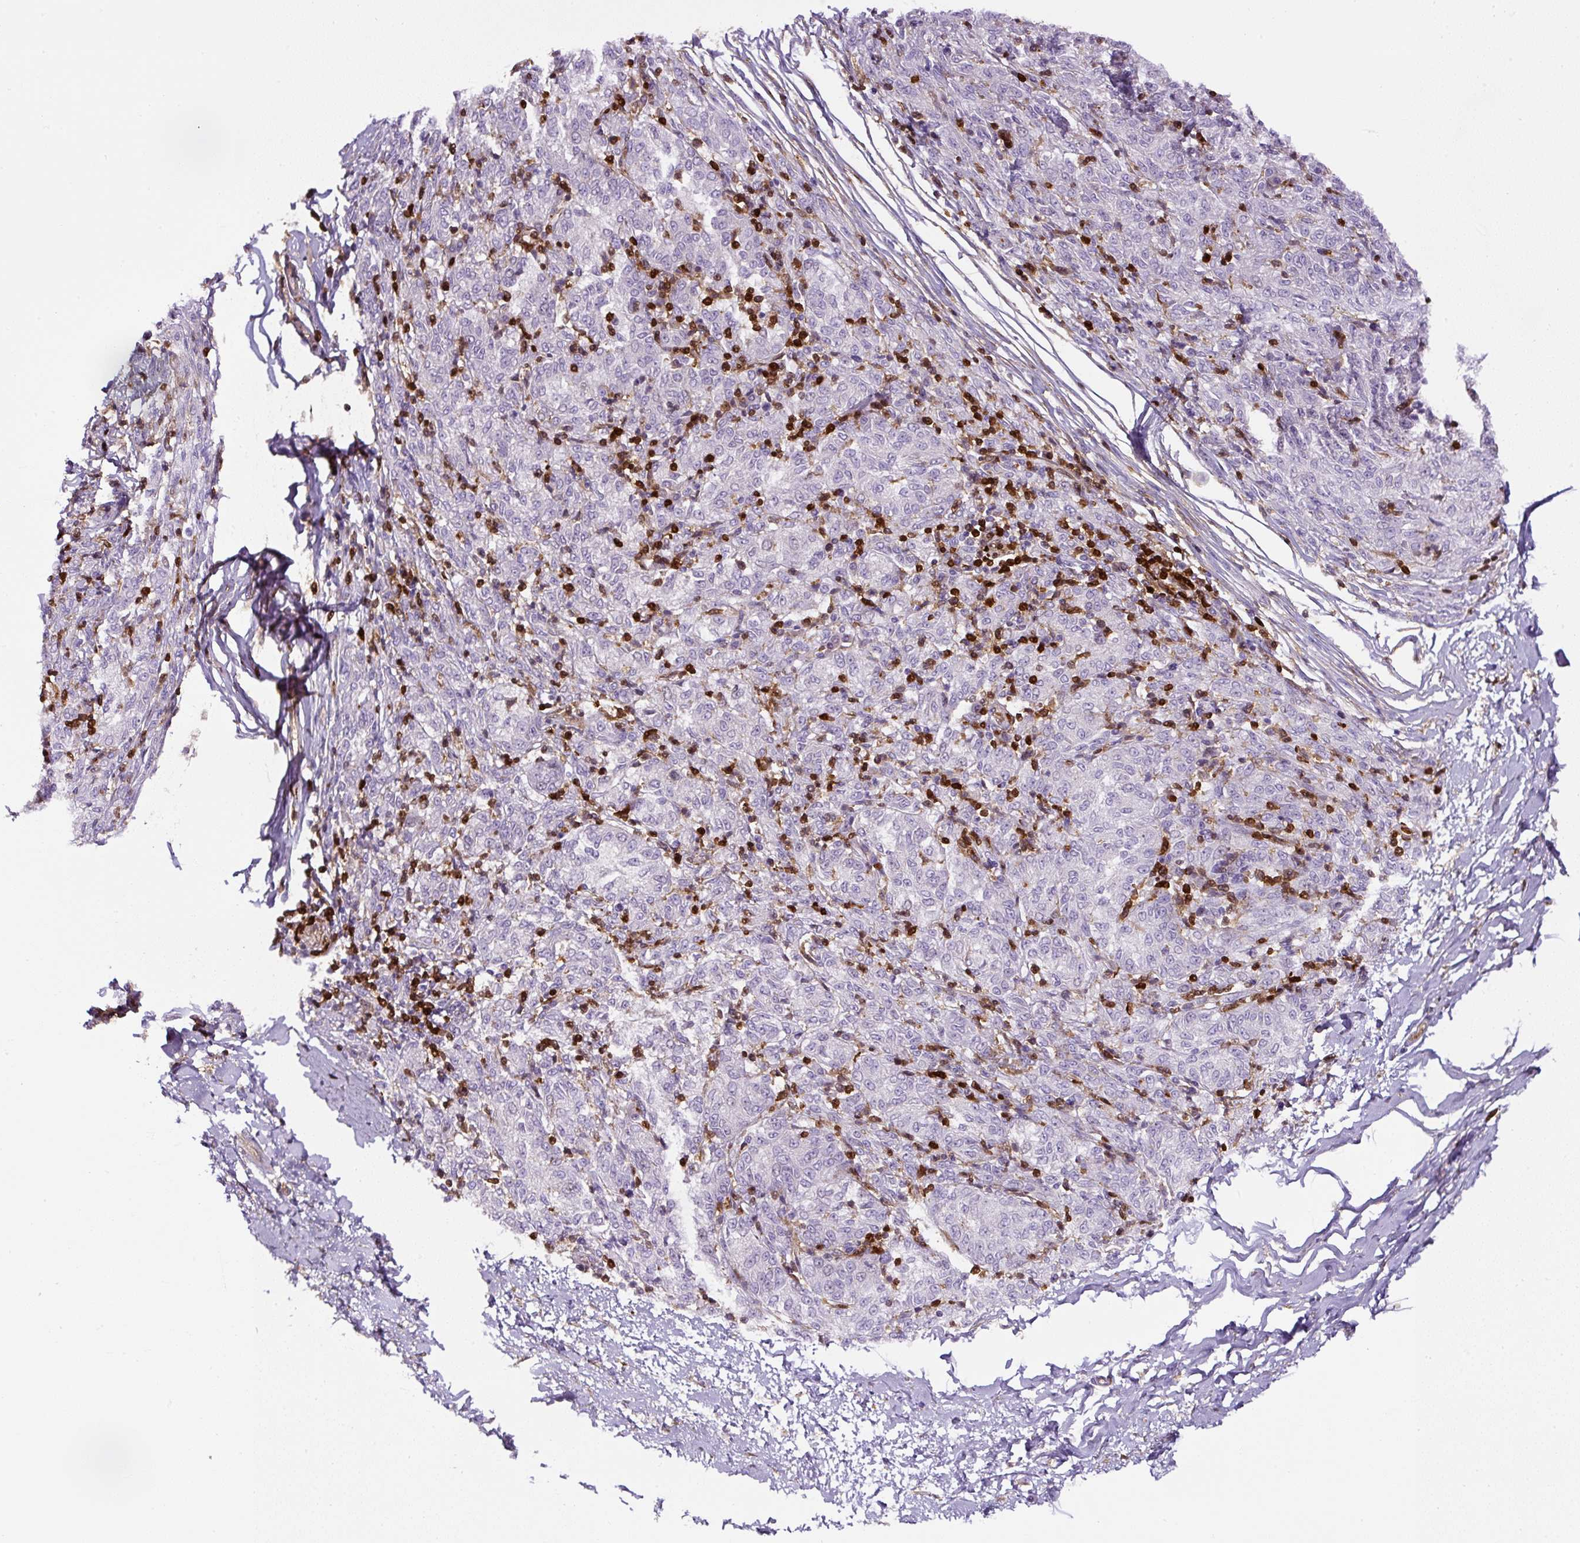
{"staining": {"intensity": "negative", "quantity": "none", "location": "none"}, "tissue": "melanoma", "cell_type": "Tumor cells", "image_type": "cancer", "snomed": [{"axis": "morphology", "description": "Malignant melanoma, NOS"}, {"axis": "topography", "description": "Skin"}], "caption": "DAB immunohistochemical staining of human malignant melanoma exhibits no significant expression in tumor cells.", "gene": "ANXA1", "patient": {"sex": "female", "age": 72}}